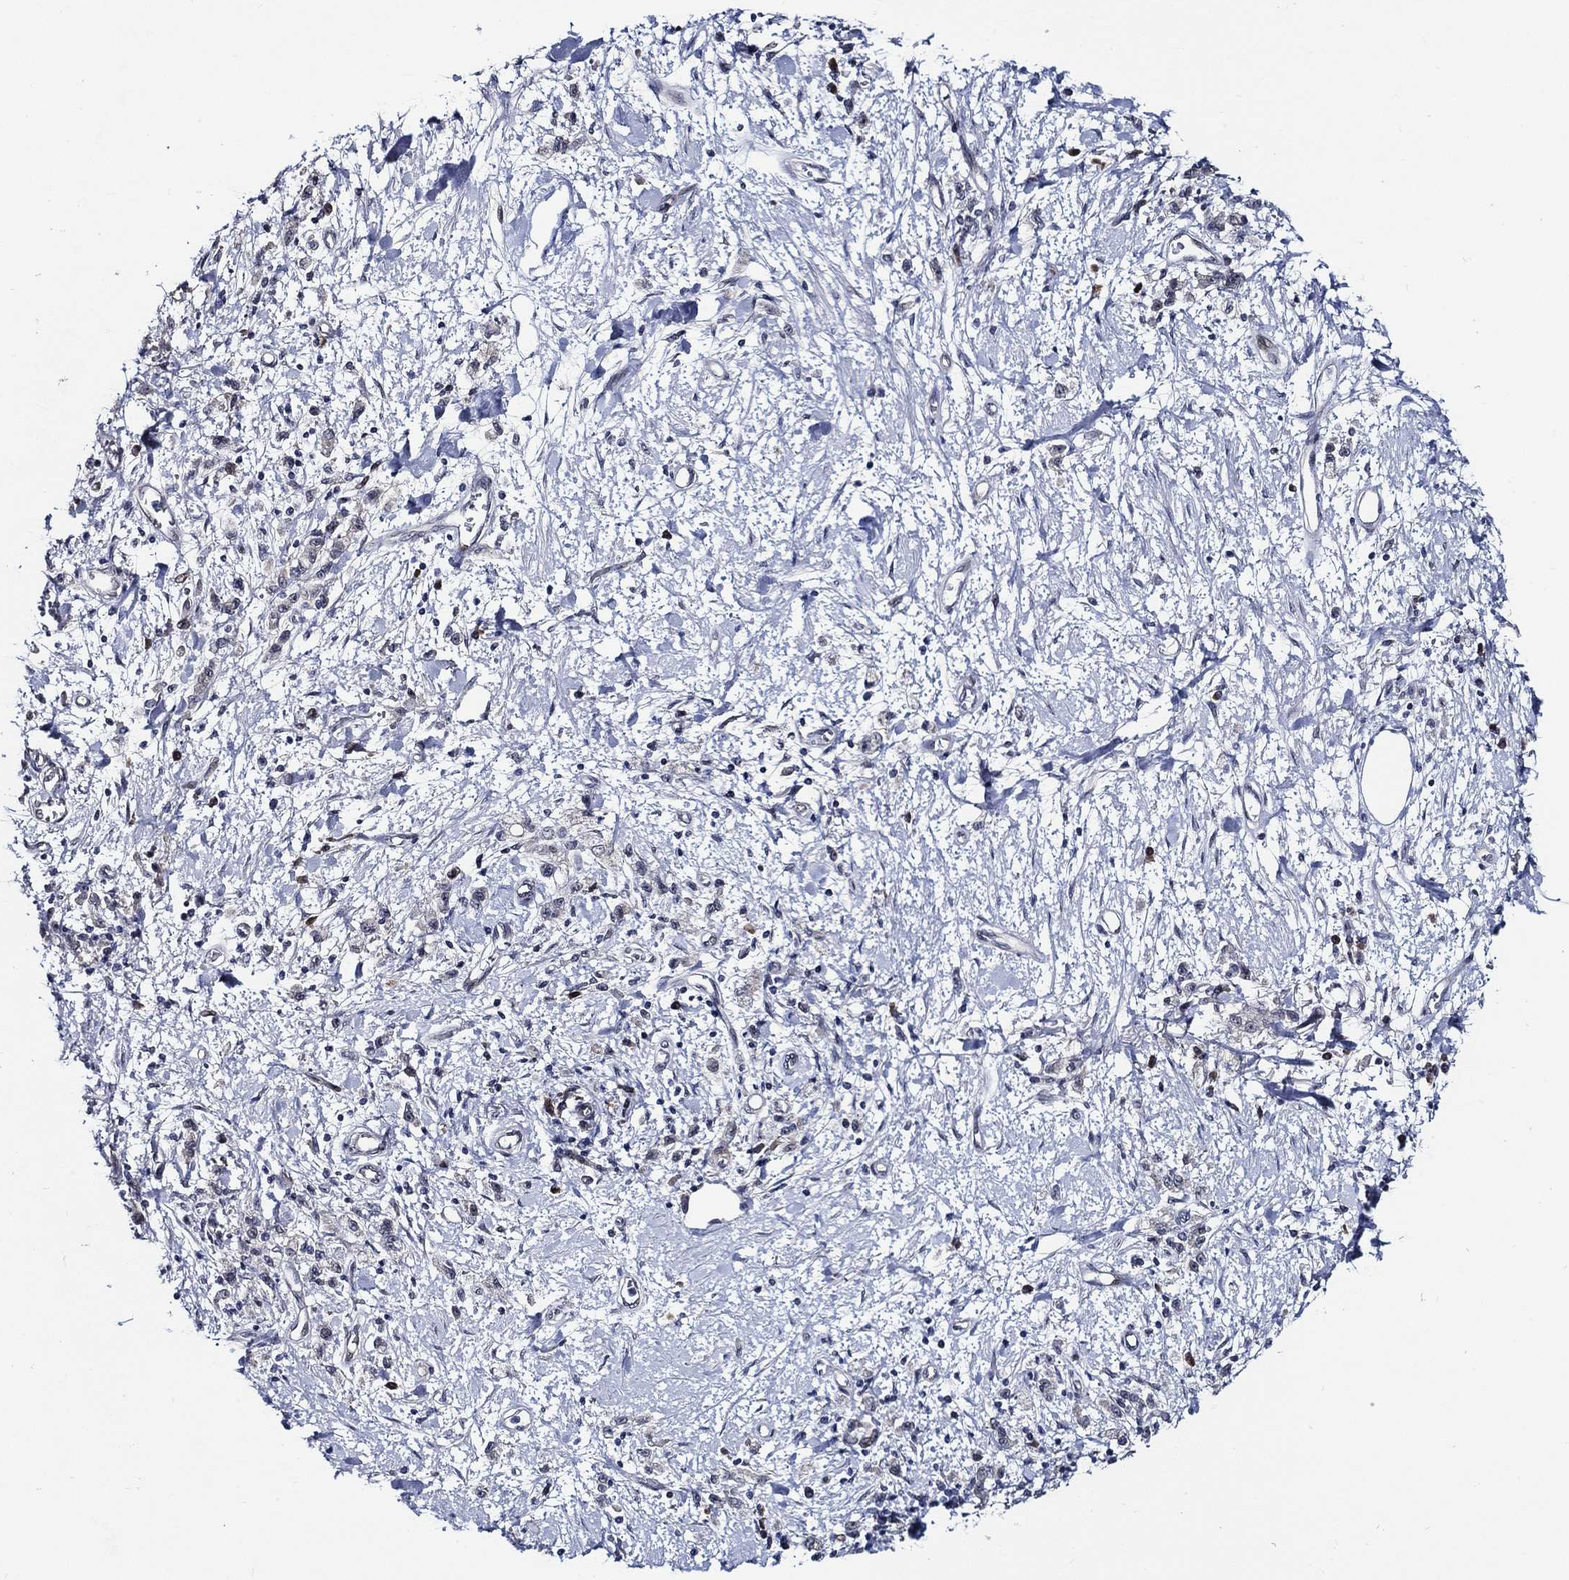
{"staining": {"intensity": "negative", "quantity": "none", "location": "none"}, "tissue": "stomach cancer", "cell_type": "Tumor cells", "image_type": "cancer", "snomed": [{"axis": "morphology", "description": "Adenocarcinoma, NOS"}, {"axis": "topography", "description": "Stomach"}], "caption": "Immunohistochemistry (IHC) histopathology image of stomach cancer stained for a protein (brown), which displays no positivity in tumor cells.", "gene": "C8orf48", "patient": {"sex": "male", "age": 77}}